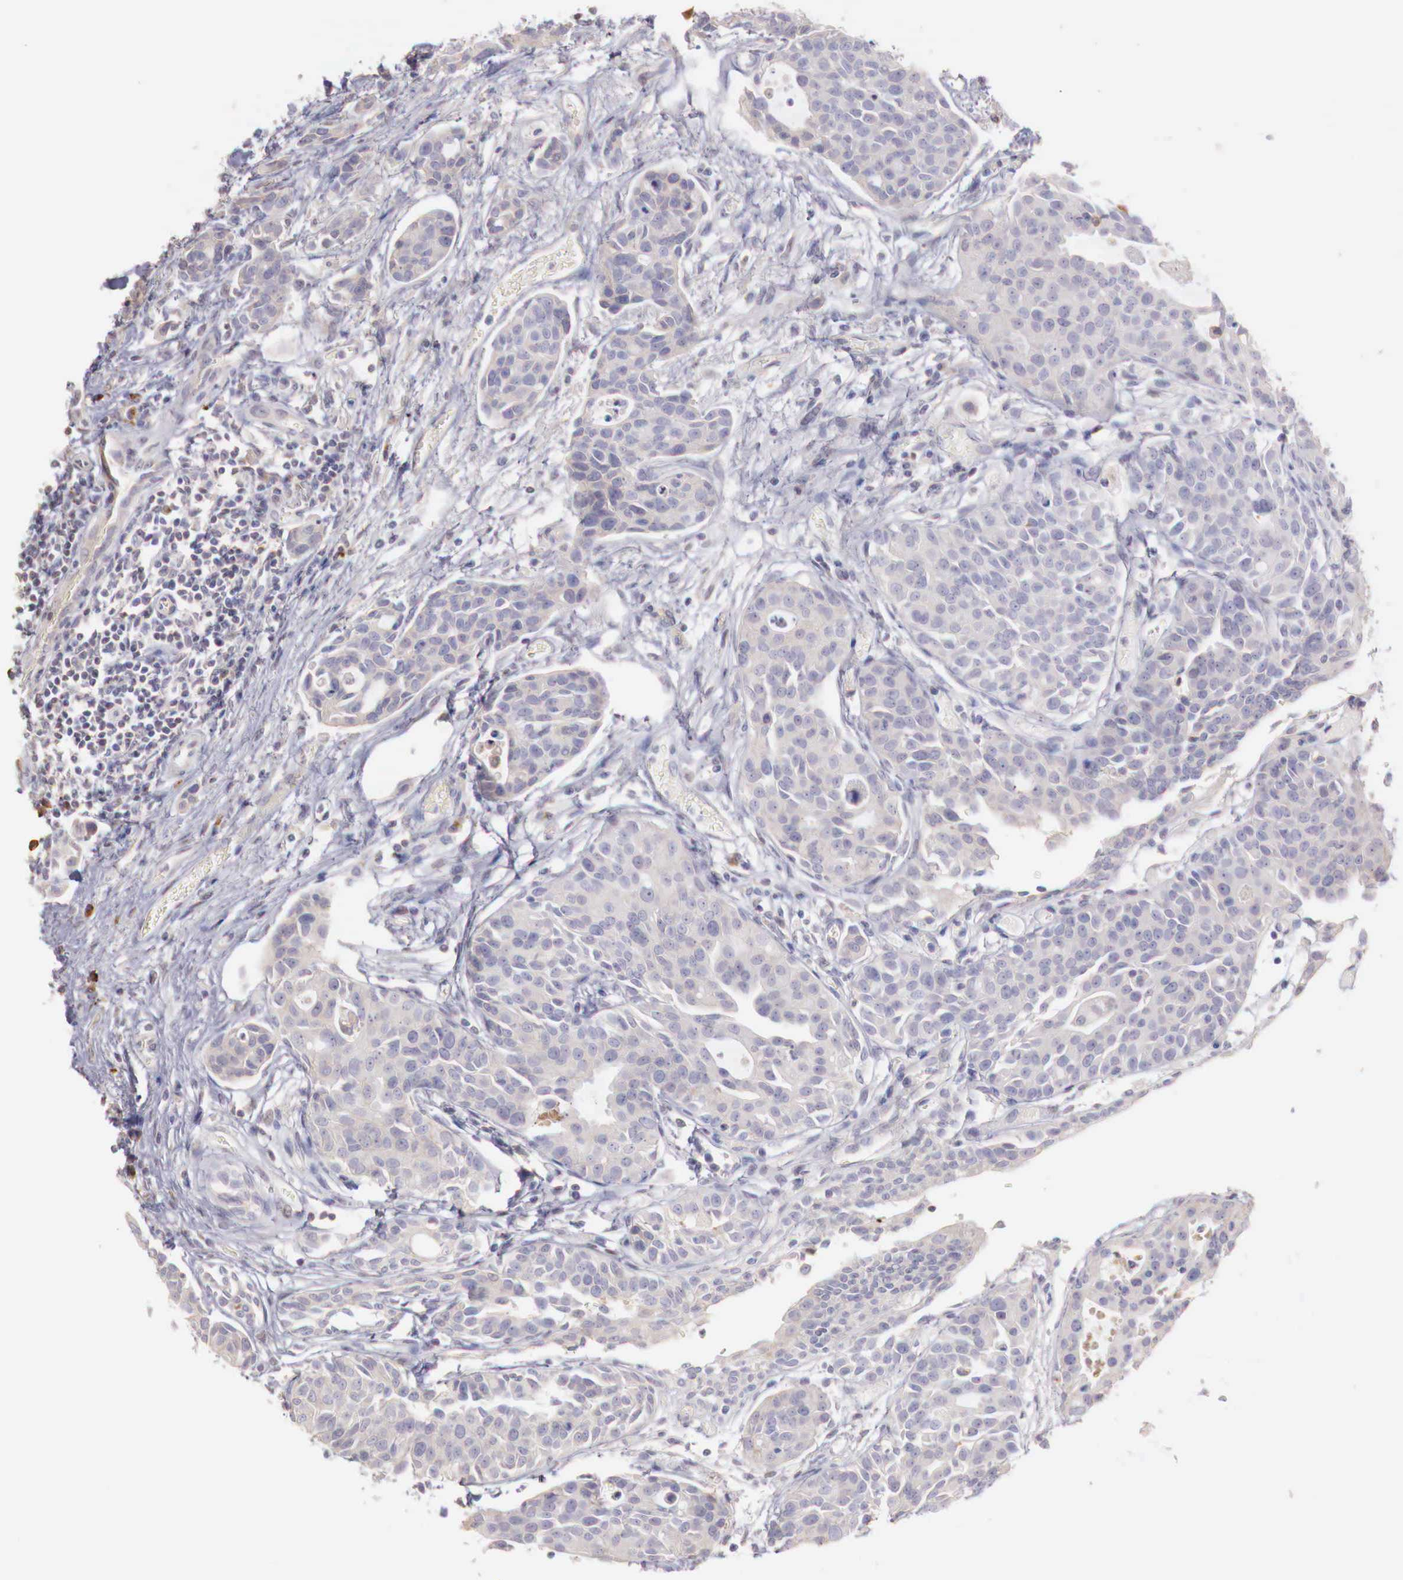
{"staining": {"intensity": "weak", "quantity": "25%-75%", "location": "cytoplasmic/membranous"}, "tissue": "urothelial cancer", "cell_type": "Tumor cells", "image_type": "cancer", "snomed": [{"axis": "morphology", "description": "Urothelial carcinoma, High grade"}, {"axis": "topography", "description": "Urinary bladder"}], "caption": "Immunohistochemistry (IHC) of human high-grade urothelial carcinoma exhibits low levels of weak cytoplasmic/membranous staining in about 25%-75% of tumor cells. (Stains: DAB (3,3'-diaminobenzidine) in brown, nuclei in blue, Microscopy: brightfield microscopy at high magnification).", "gene": "XPNPEP2", "patient": {"sex": "male", "age": 78}}